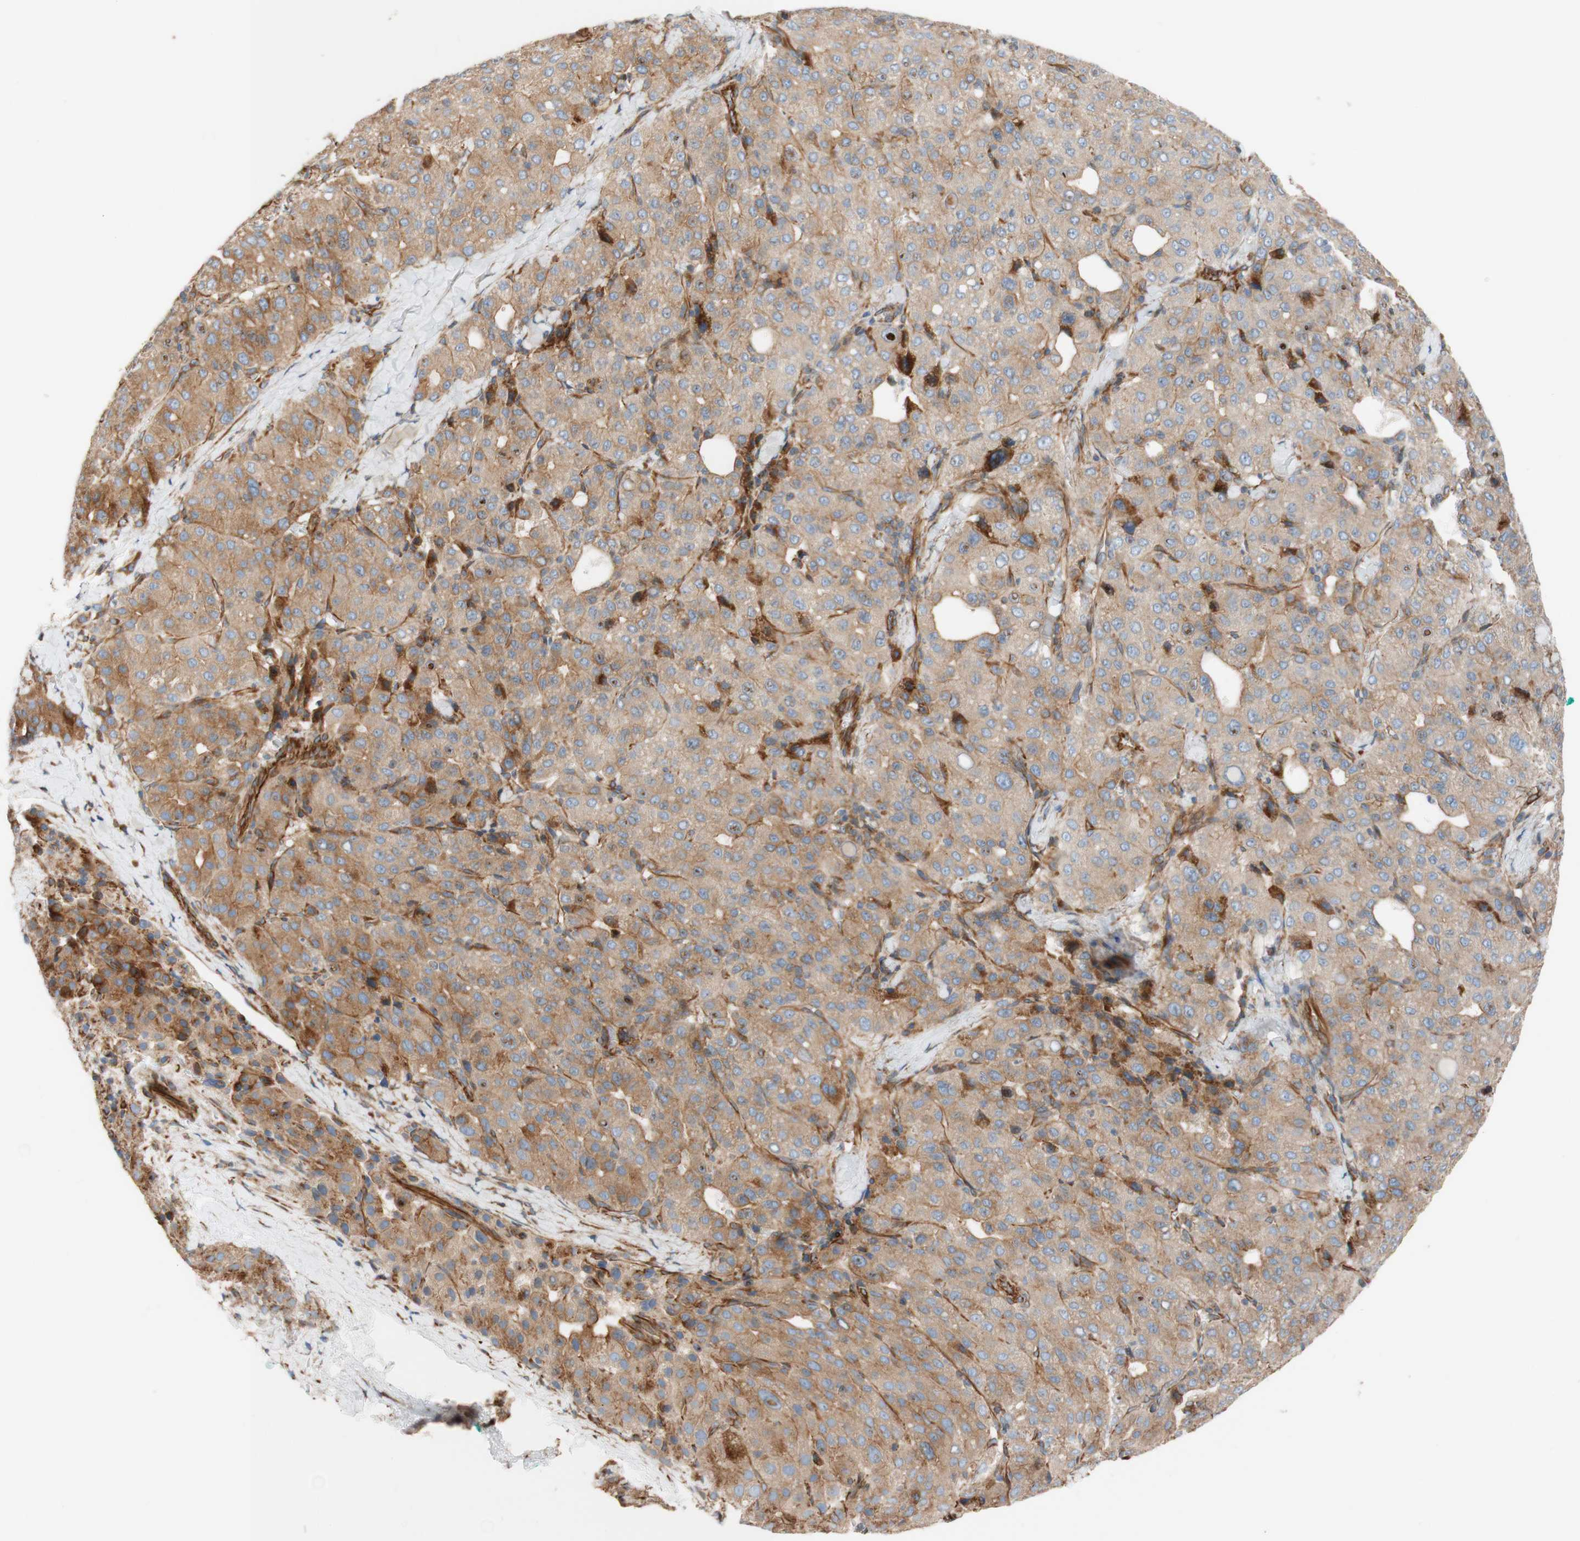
{"staining": {"intensity": "moderate", "quantity": ">75%", "location": "cytoplasmic/membranous"}, "tissue": "liver cancer", "cell_type": "Tumor cells", "image_type": "cancer", "snomed": [{"axis": "morphology", "description": "Carcinoma, Hepatocellular, NOS"}, {"axis": "topography", "description": "Liver"}], "caption": "Moderate cytoplasmic/membranous positivity is identified in approximately >75% of tumor cells in hepatocellular carcinoma (liver).", "gene": "C1orf43", "patient": {"sex": "male", "age": 65}}